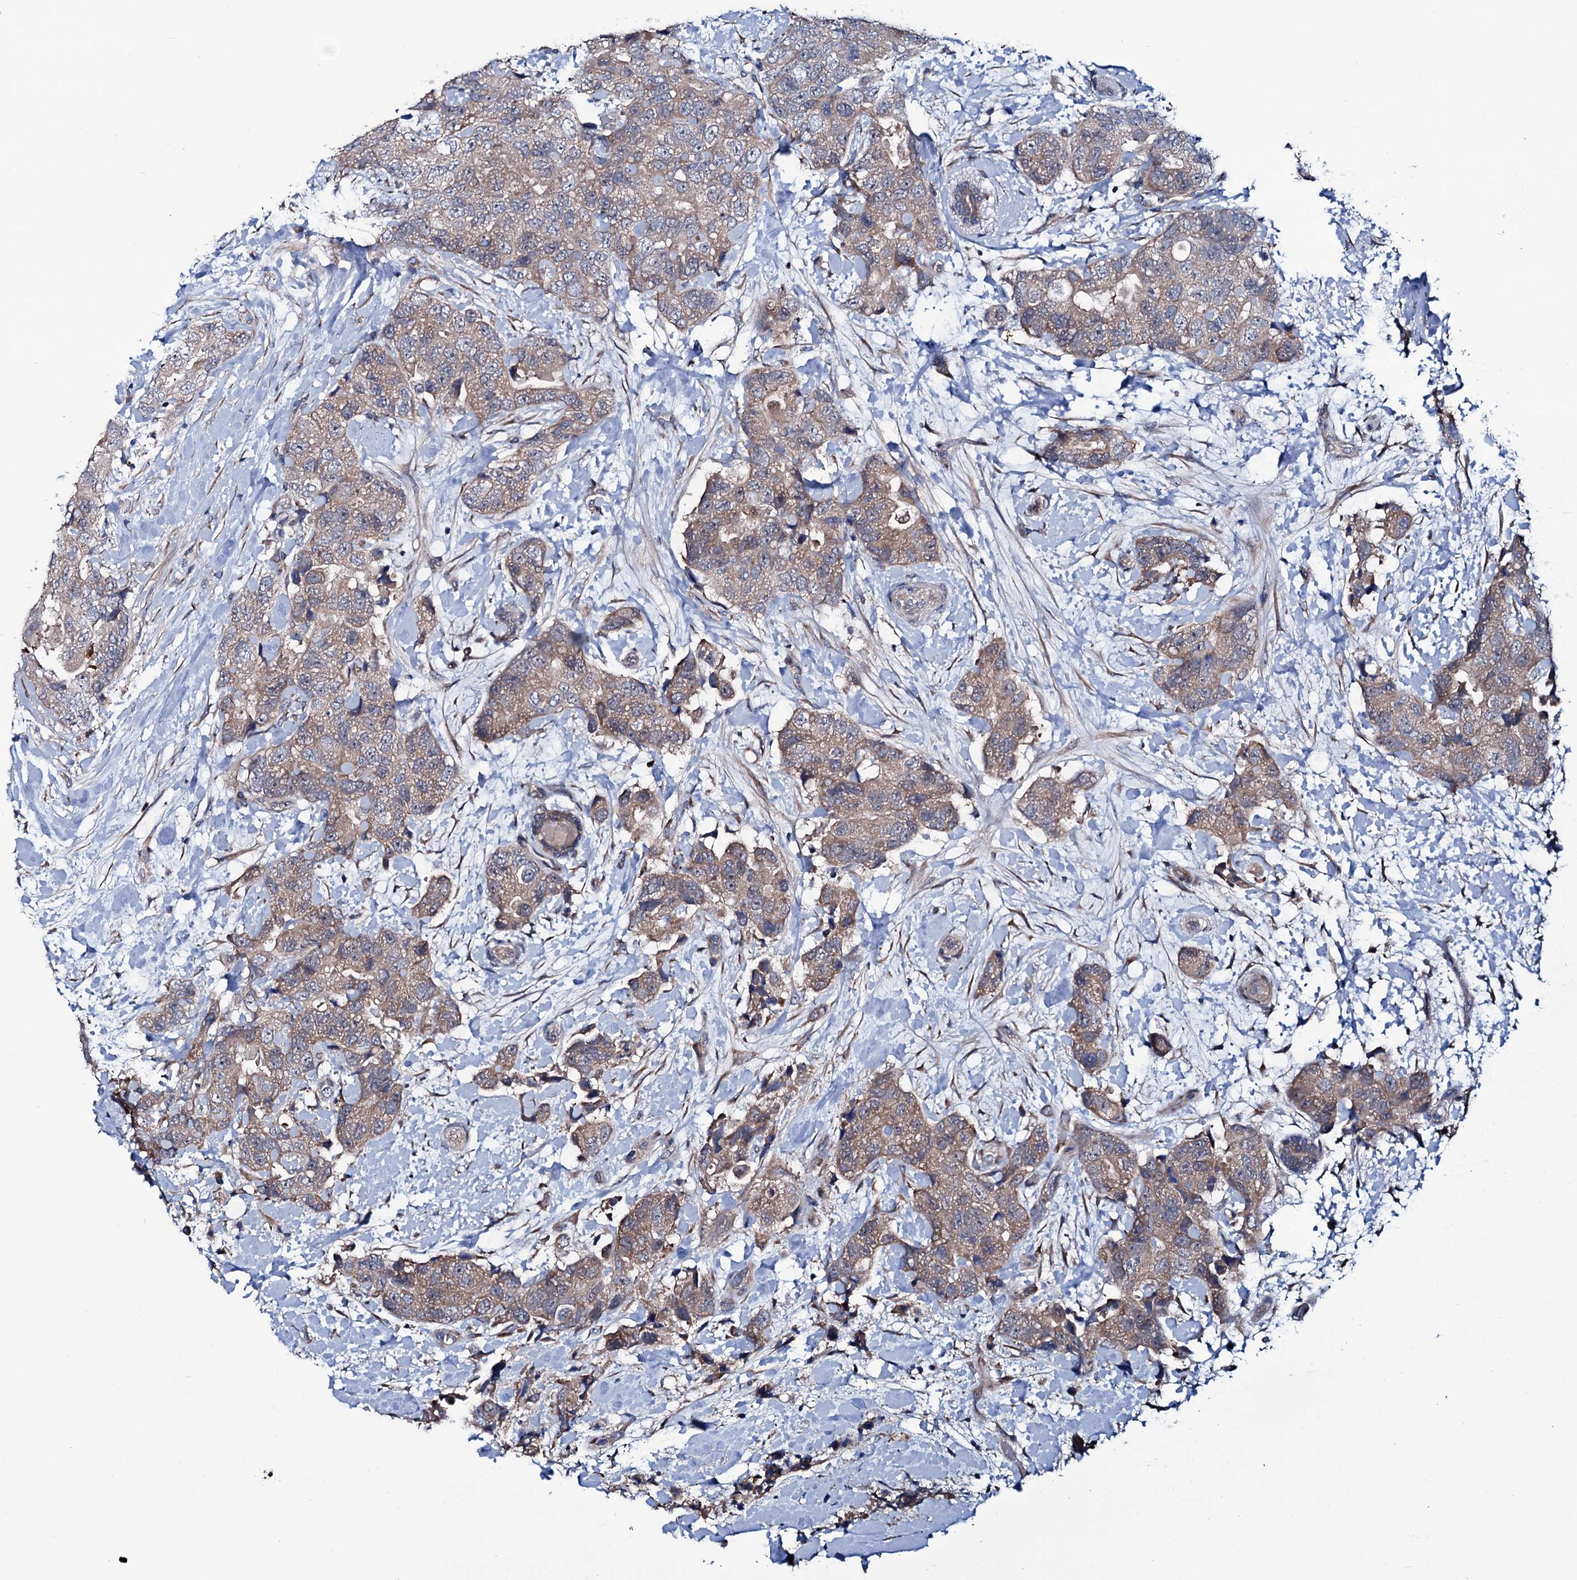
{"staining": {"intensity": "weak", "quantity": ">75%", "location": "cytoplasmic/membranous"}, "tissue": "breast cancer", "cell_type": "Tumor cells", "image_type": "cancer", "snomed": [{"axis": "morphology", "description": "Duct carcinoma"}, {"axis": "topography", "description": "Breast"}], "caption": "The image exhibits immunohistochemical staining of intraductal carcinoma (breast). There is weak cytoplasmic/membranous positivity is present in approximately >75% of tumor cells.", "gene": "EYA4", "patient": {"sex": "female", "age": 62}}